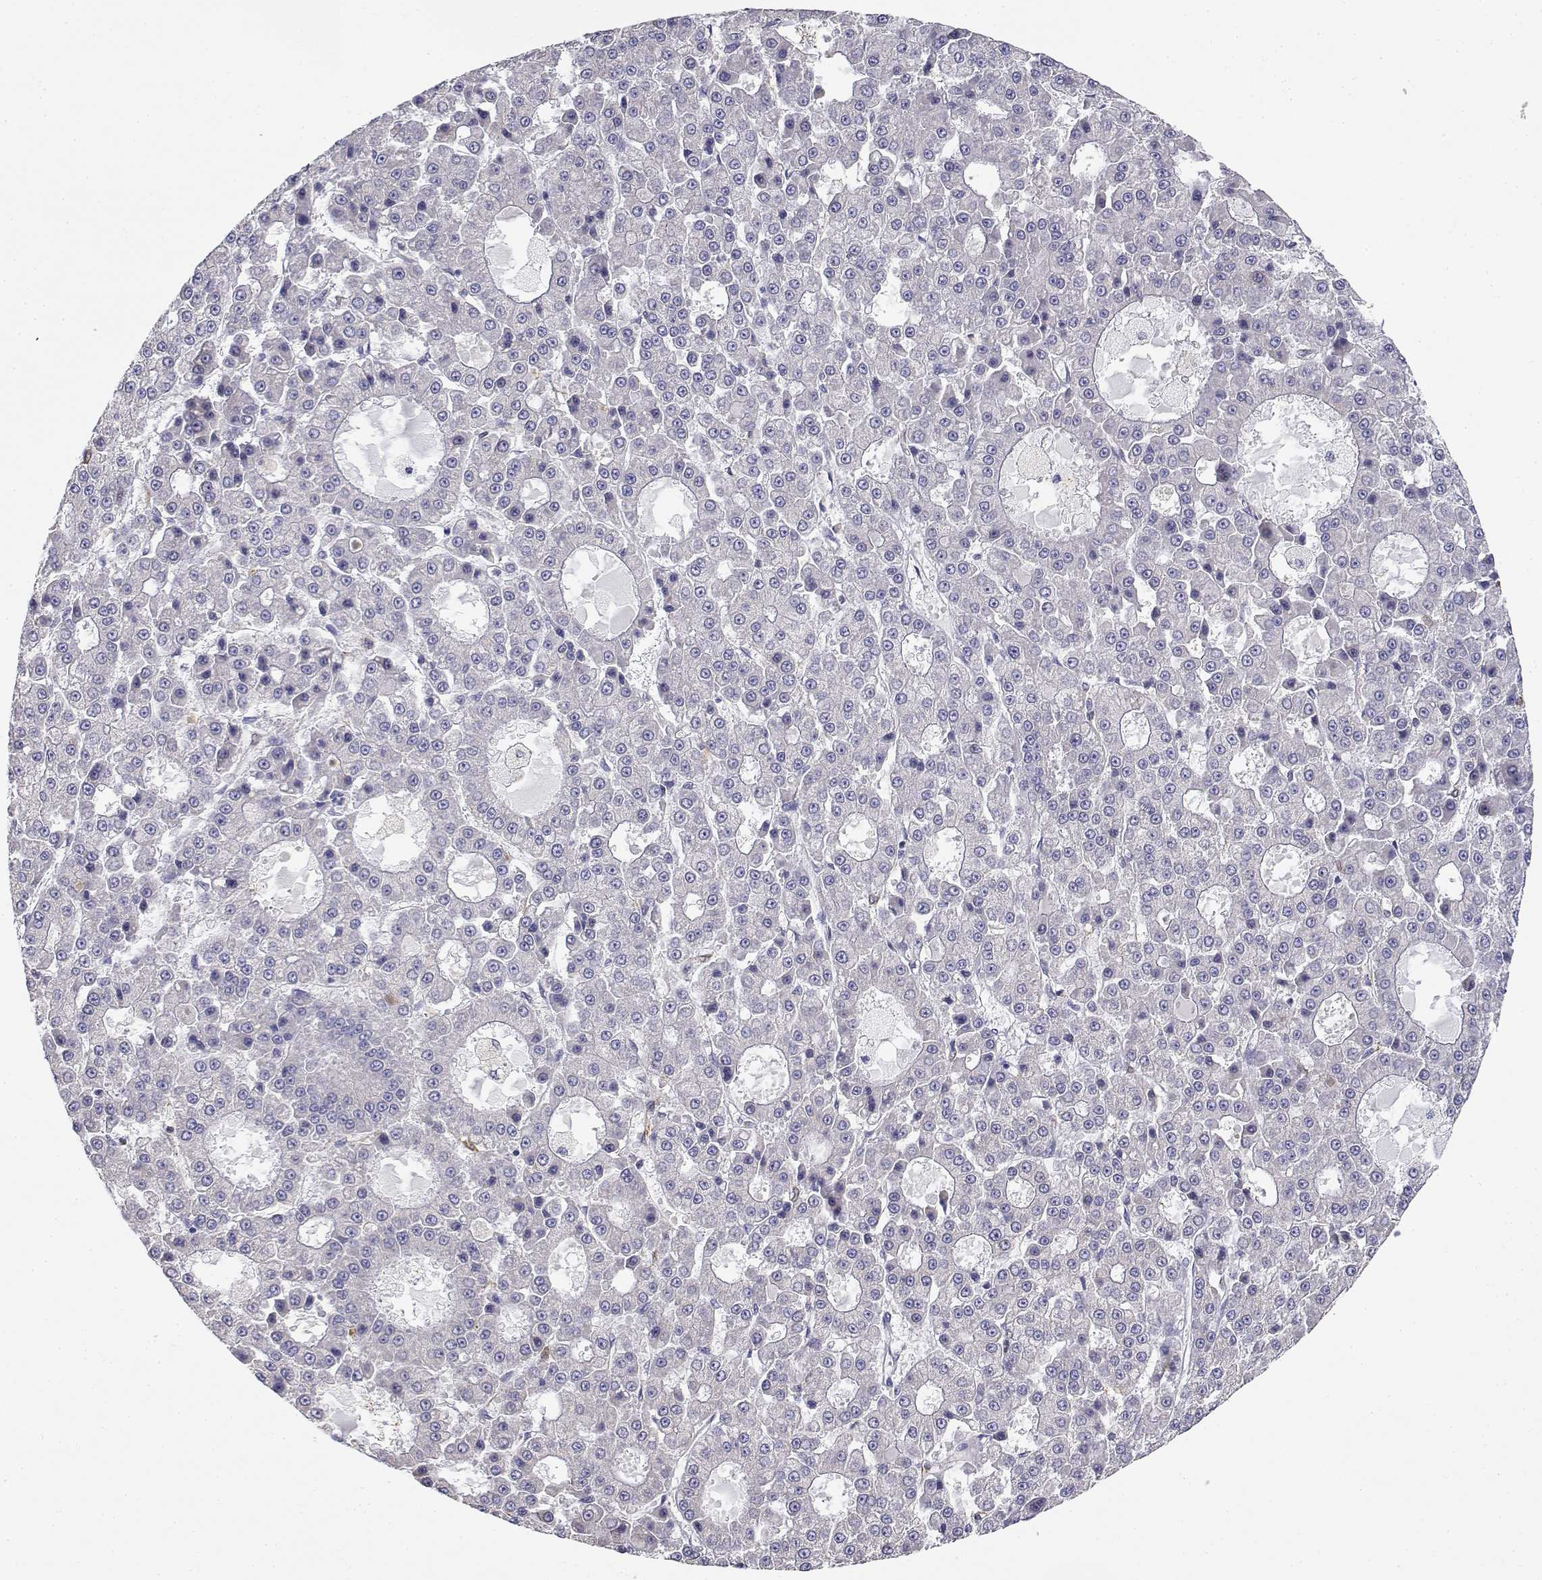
{"staining": {"intensity": "negative", "quantity": "none", "location": "none"}, "tissue": "liver cancer", "cell_type": "Tumor cells", "image_type": "cancer", "snomed": [{"axis": "morphology", "description": "Carcinoma, Hepatocellular, NOS"}, {"axis": "topography", "description": "Liver"}], "caption": "Image shows no protein staining in tumor cells of liver cancer tissue.", "gene": "ADA", "patient": {"sex": "male", "age": 70}}